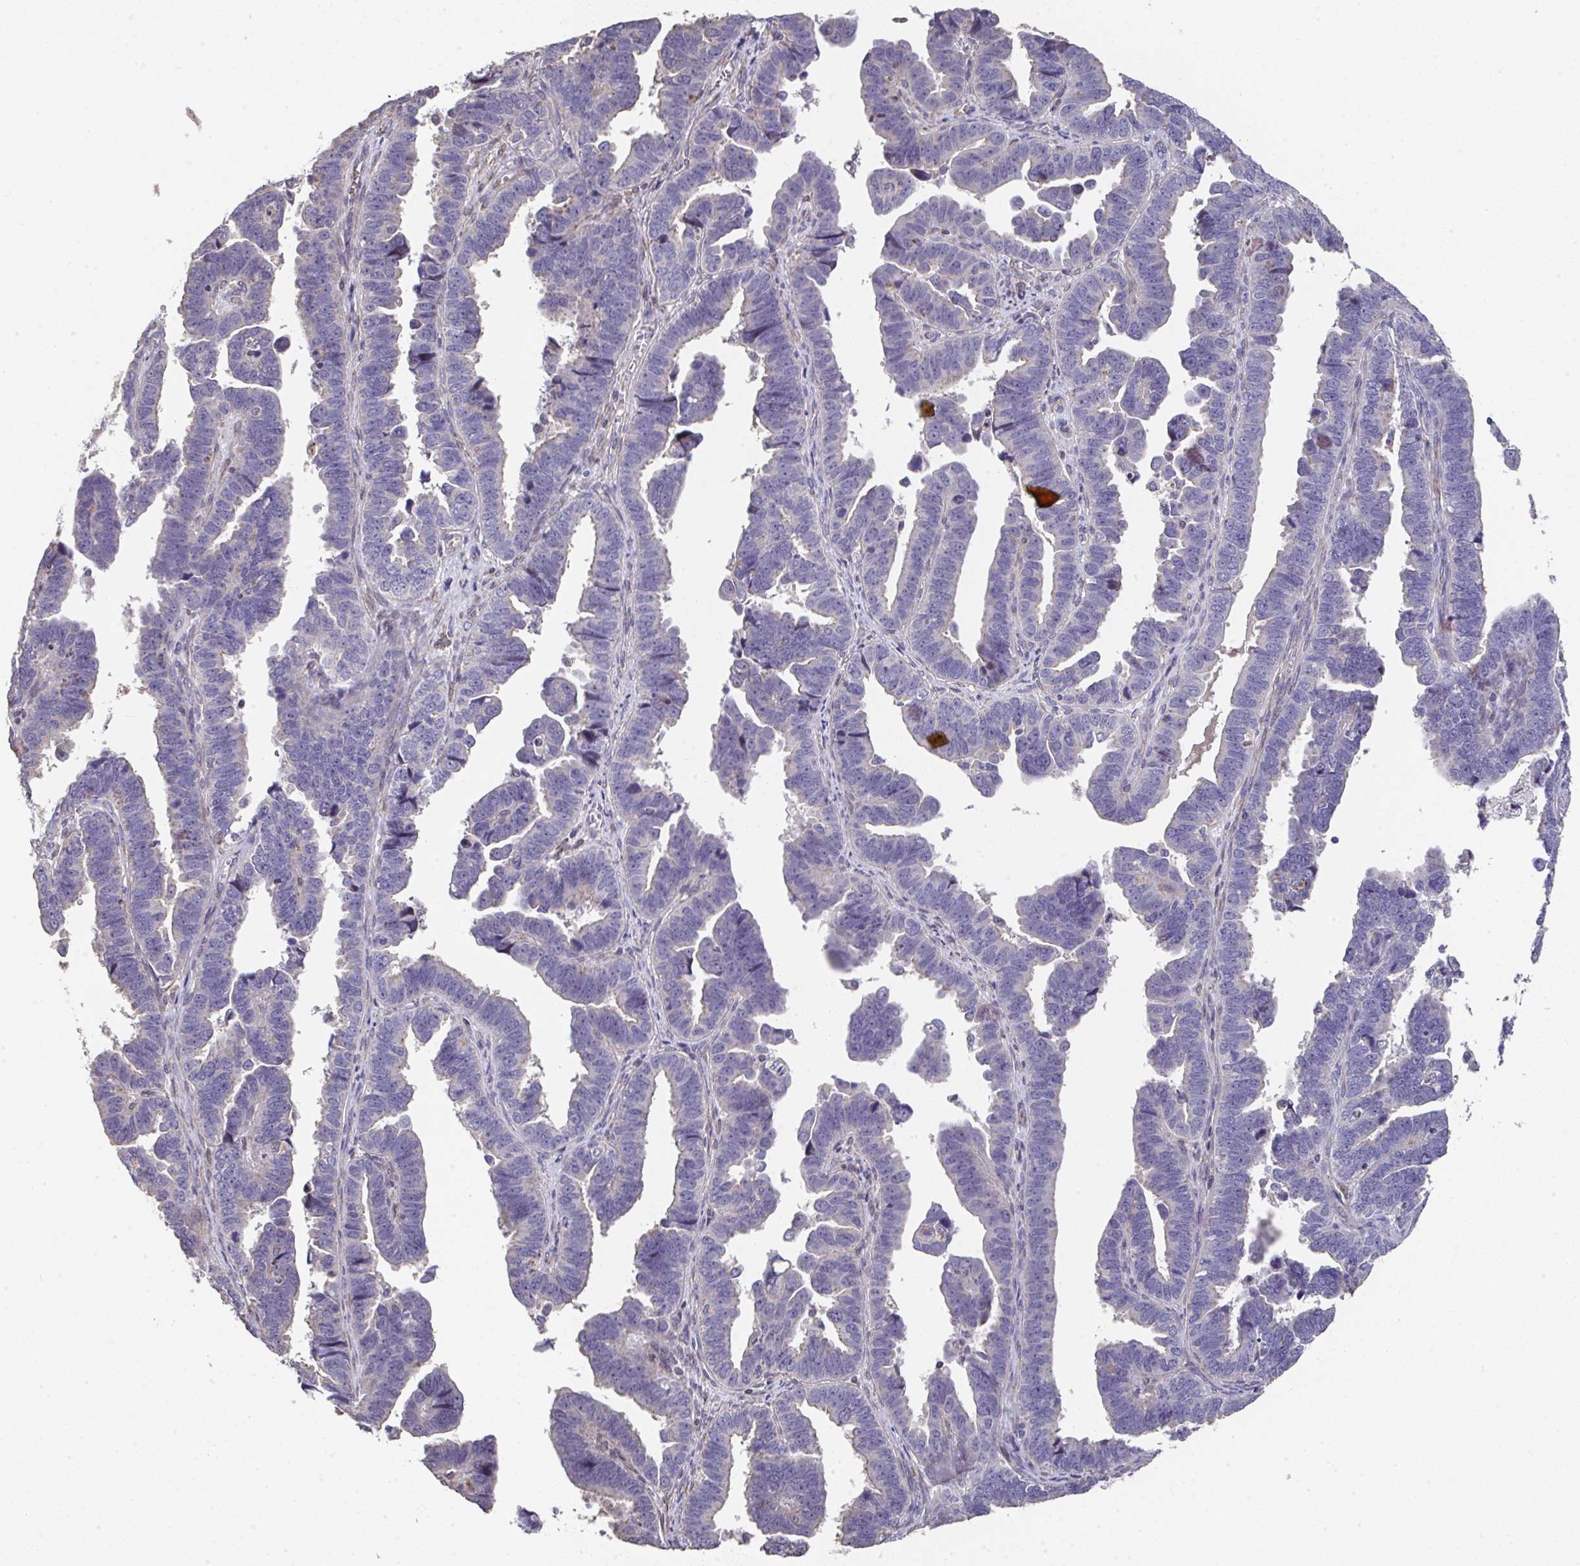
{"staining": {"intensity": "negative", "quantity": "none", "location": "none"}, "tissue": "endometrial cancer", "cell_type": "Tumor cells", "image_type": "cancer", "snomed": [{"axis": "morphology", "description": "Adenocarcinoma, NOS"}, {"axis": "topography", "description": "Endometrium"}], "caption": "Endometrial cancer stained for a protein using immunohistochemistry reveals no staining tumor cells.", "gene": "RUNDC3B", "patient": {"sex": "female", "age": 75}}